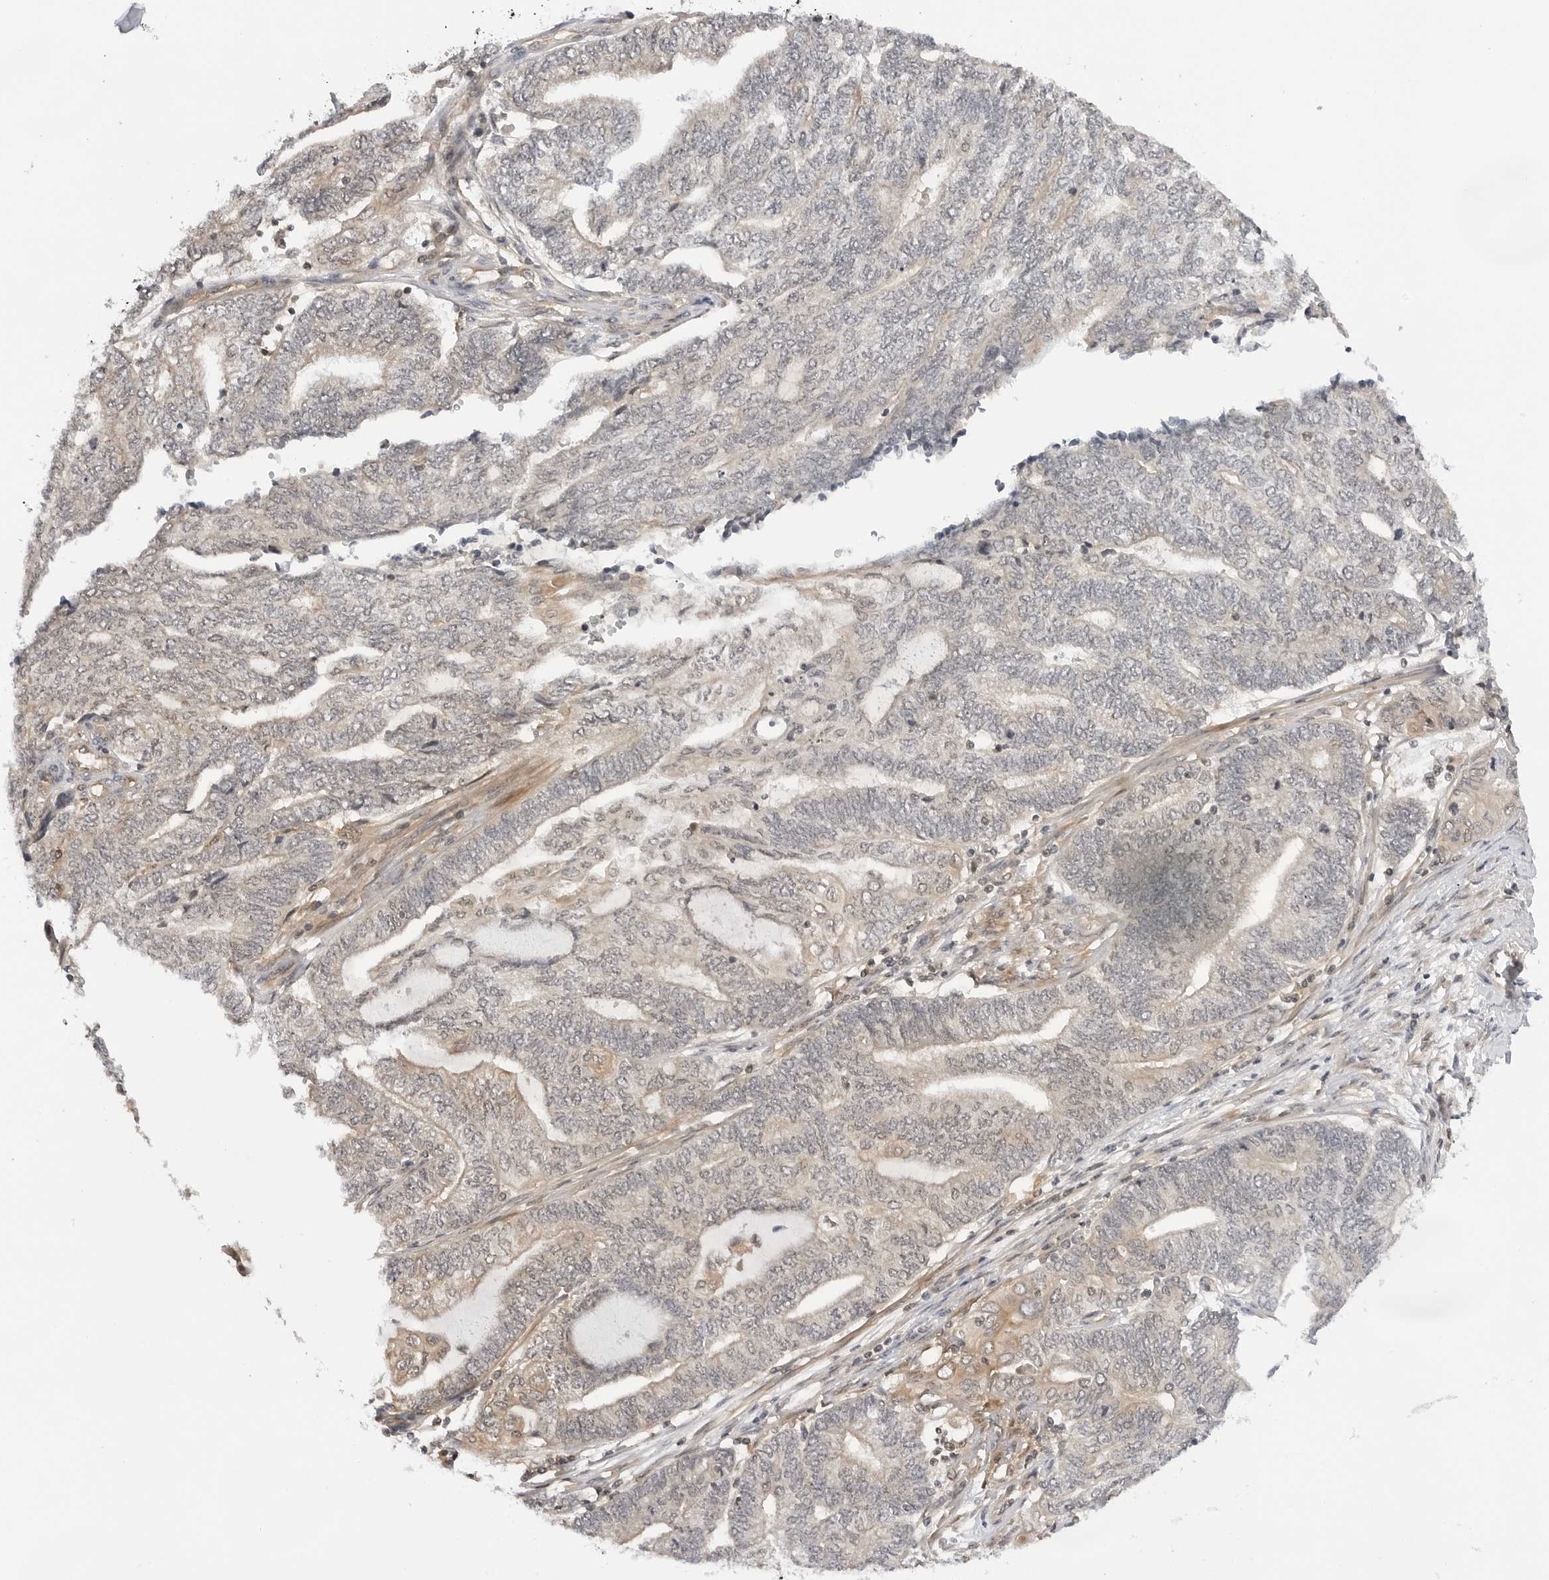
{"staining": {"intensity": "weak", "quantity": "25%-75%", "location": "cytoplasmic/membranous"}, "tissue": "endometrial cancer", "cell_type": "Tumor cells", "image_type": "cancer", "snomed": [{"axis": "morphology", "description": "Adenocarcinoma, NOS"}, {"axis": "topography", "description": "Uterus"}, {"axis": "topography", "description": "Endometrium"}], "caption": "Endometrial adenocarcinoma stained with IHC demonstrates weak cytoplasmic/membranous positivity in approximately 25%-75% of tumor cells. Using DAB (brown) and hematoxylin (blue) stains, captured at high magnification using brightfield microscopy.", "gene": "MAP2K5", "patient": {"sex": "female", "age": 70}}